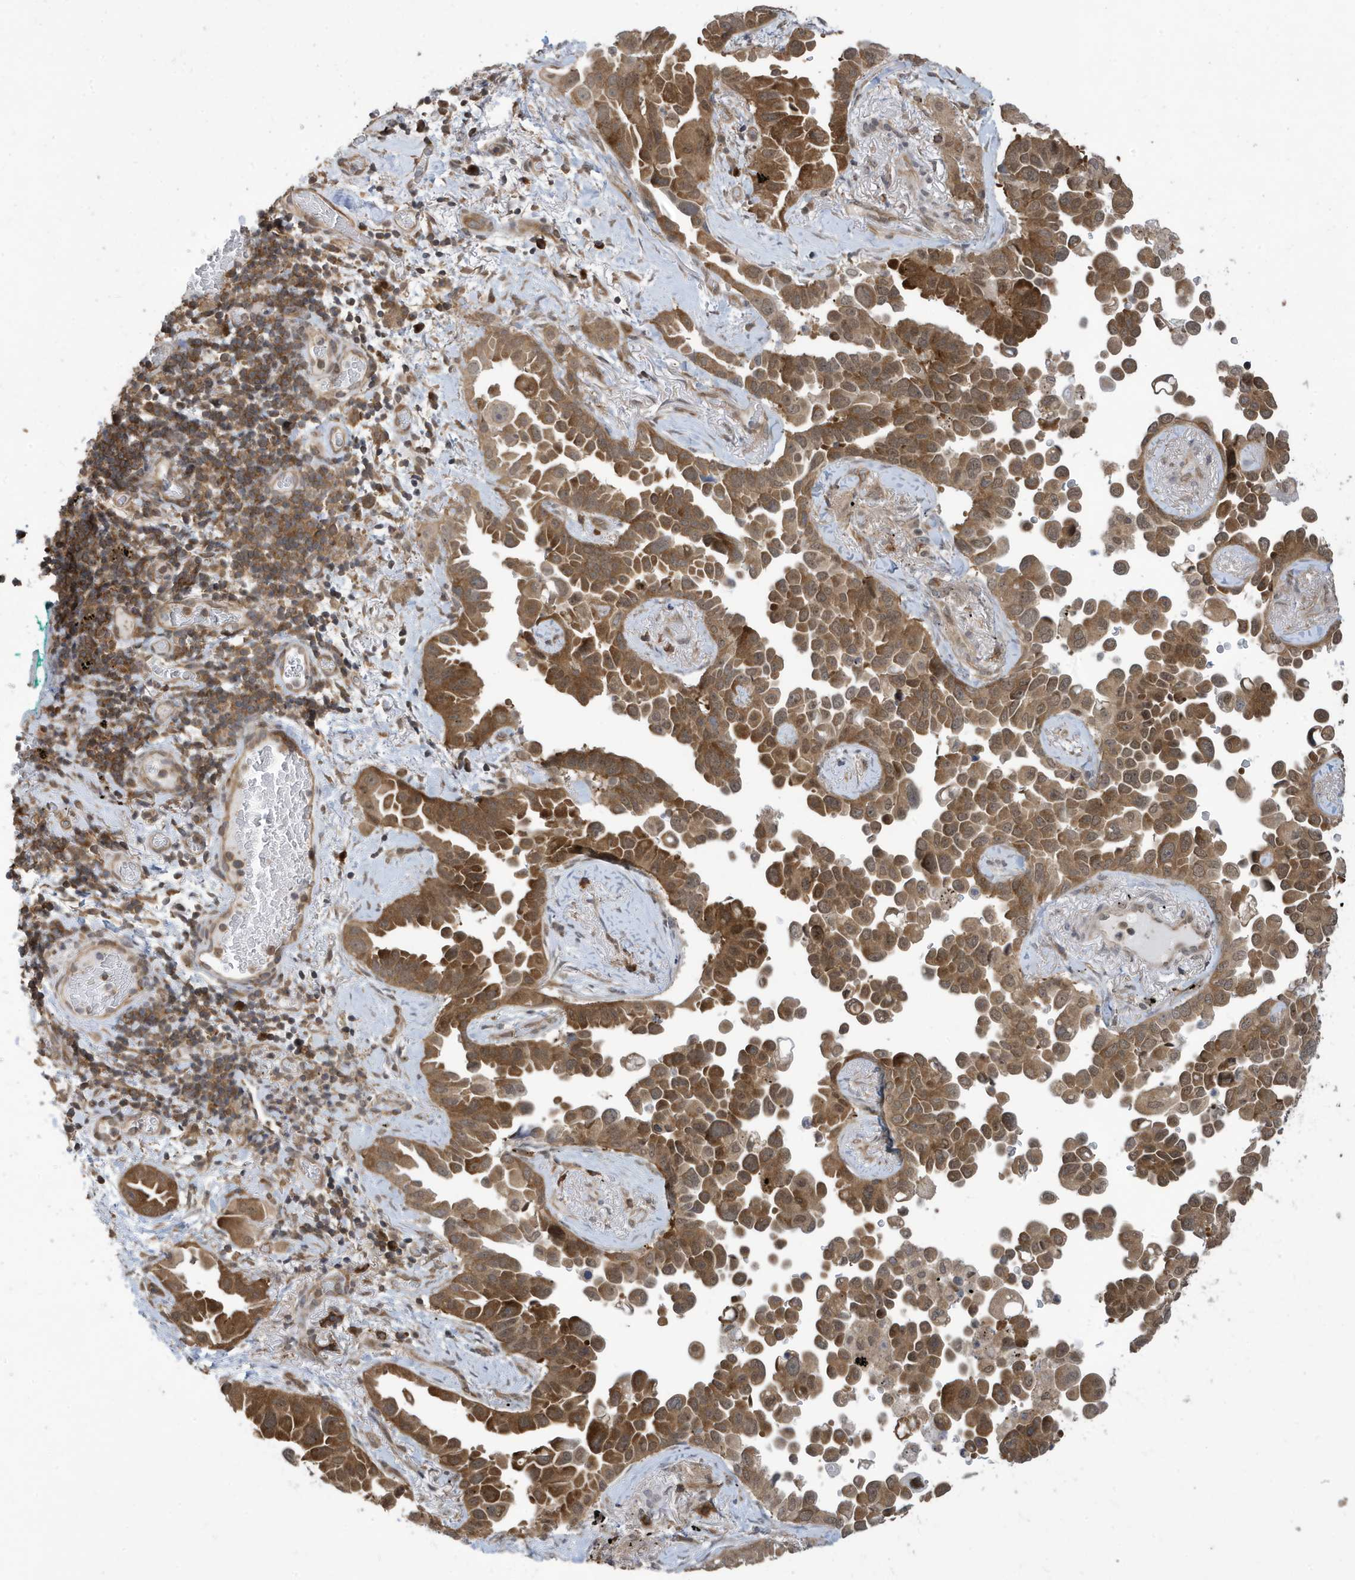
{"staining": {"intensity": "moderate", "quantity": "25%-75%", "location": "cytoplasmic/membranous"}, "tissue": "lung cancer", "cell_type": "Tumor cells", "image_type": "cancer", "snomed": [{"axis": "morphology", "description": "Adenocarcinoma, NOS"}, {"axis": "topography", "description": "Lung"}], "caption": "Lung cancer was stained to show a protein in brown. There is medium levels of moderate cytoplasmic/membranous staining in about 25%-75% of tumor cells.", "gene": "UBQLN1", "patient": {"sex": "female", "age": 67}}